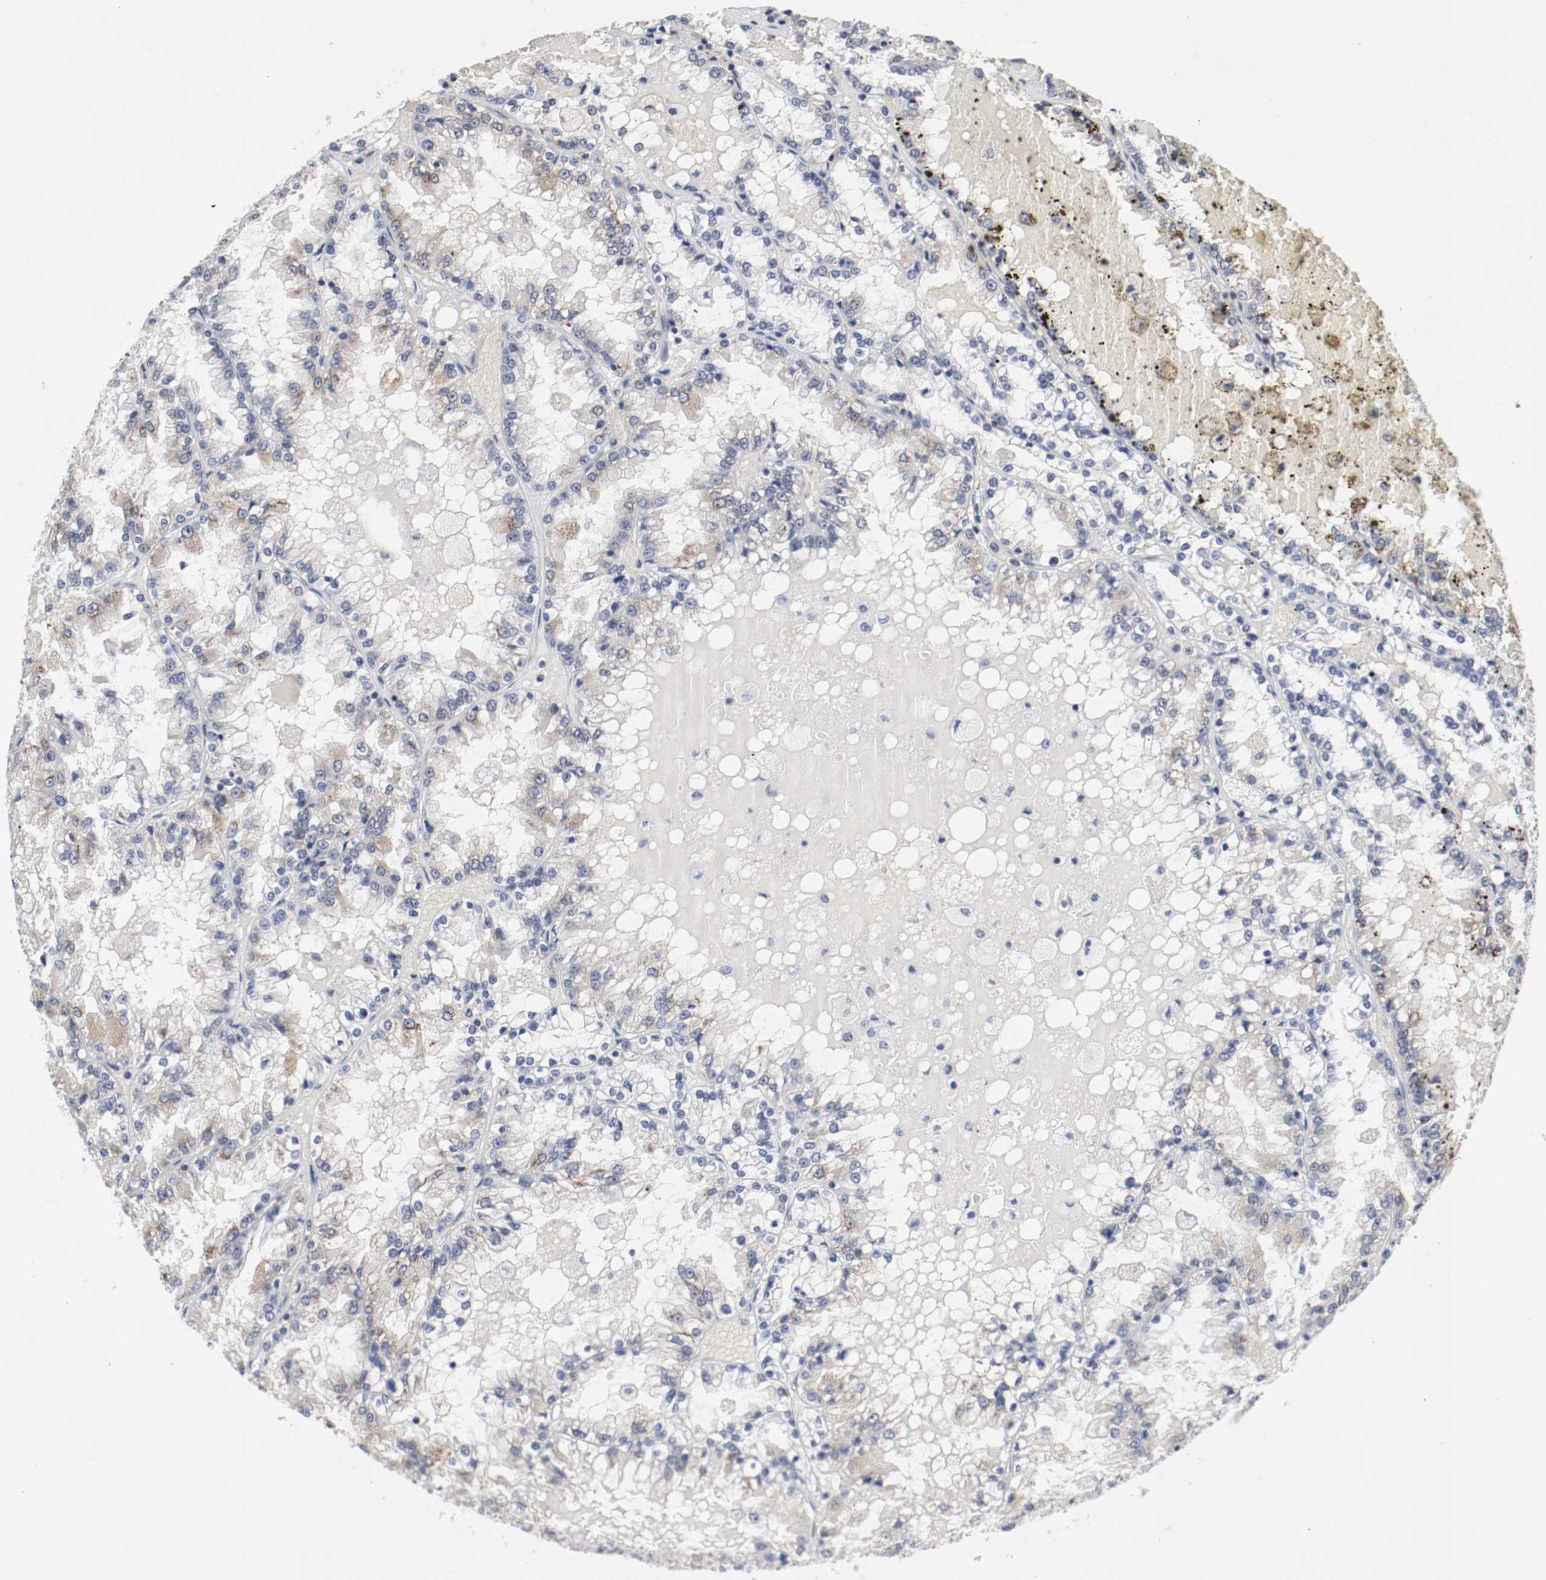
{"staining": {"intensity": "negative", "quantity": "none", "location": "none"}, "tissue": "renal cancer", "cell_type": "Tumor cells", "image_type": "cancer", "snomed": [{"axis": "morphology", "description": "Adenocarcinoma, NOS"}, {"axis": "topography", "description": "Kidney"}], "caption": "IHC histopathology image of neoplastic tissue: human renal cancer stained with DAB shows no significant protein positivity in tumor cells. The staining was performed using DAB to visualize the protein expression in brown, while the nuclei were stained in blue with hematoxylin (Magnification: 20x).", "gene": "JUND", "patient": {"sex": "female", "age": 56}}